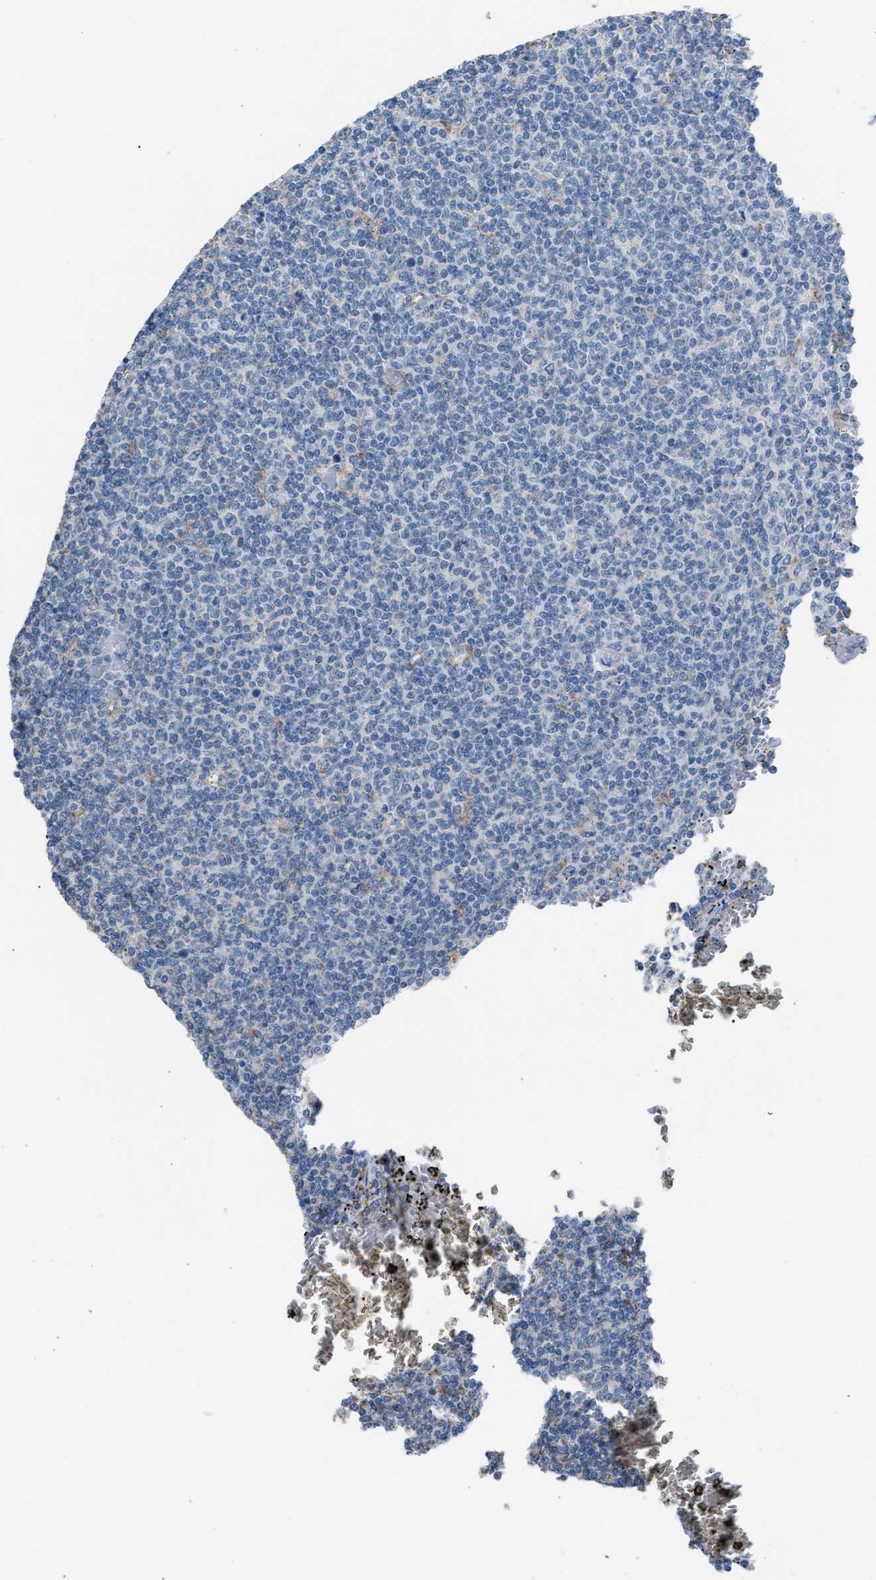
{"staining": {"intensity": "negative", "quantity": "none", "location": "none"}, "tissue": "lymphoma", "cell_type": "Tumor cells", "image_type": "cancer", "snomed": [{"axis": "morphology", "description": "Malignant lymphoma, non-Hodgkin's type, Low grade"}, {"axis": "topography", "description": "Spleen"}], "caption": "Human low-grade malignant lymphoma, non-Hodgkin's type stained for a protein using immunohistochemistry demonstrates no staining in tumor cells.", "gene": "CA3", "patient": {"sex": "female", "age": 50}}